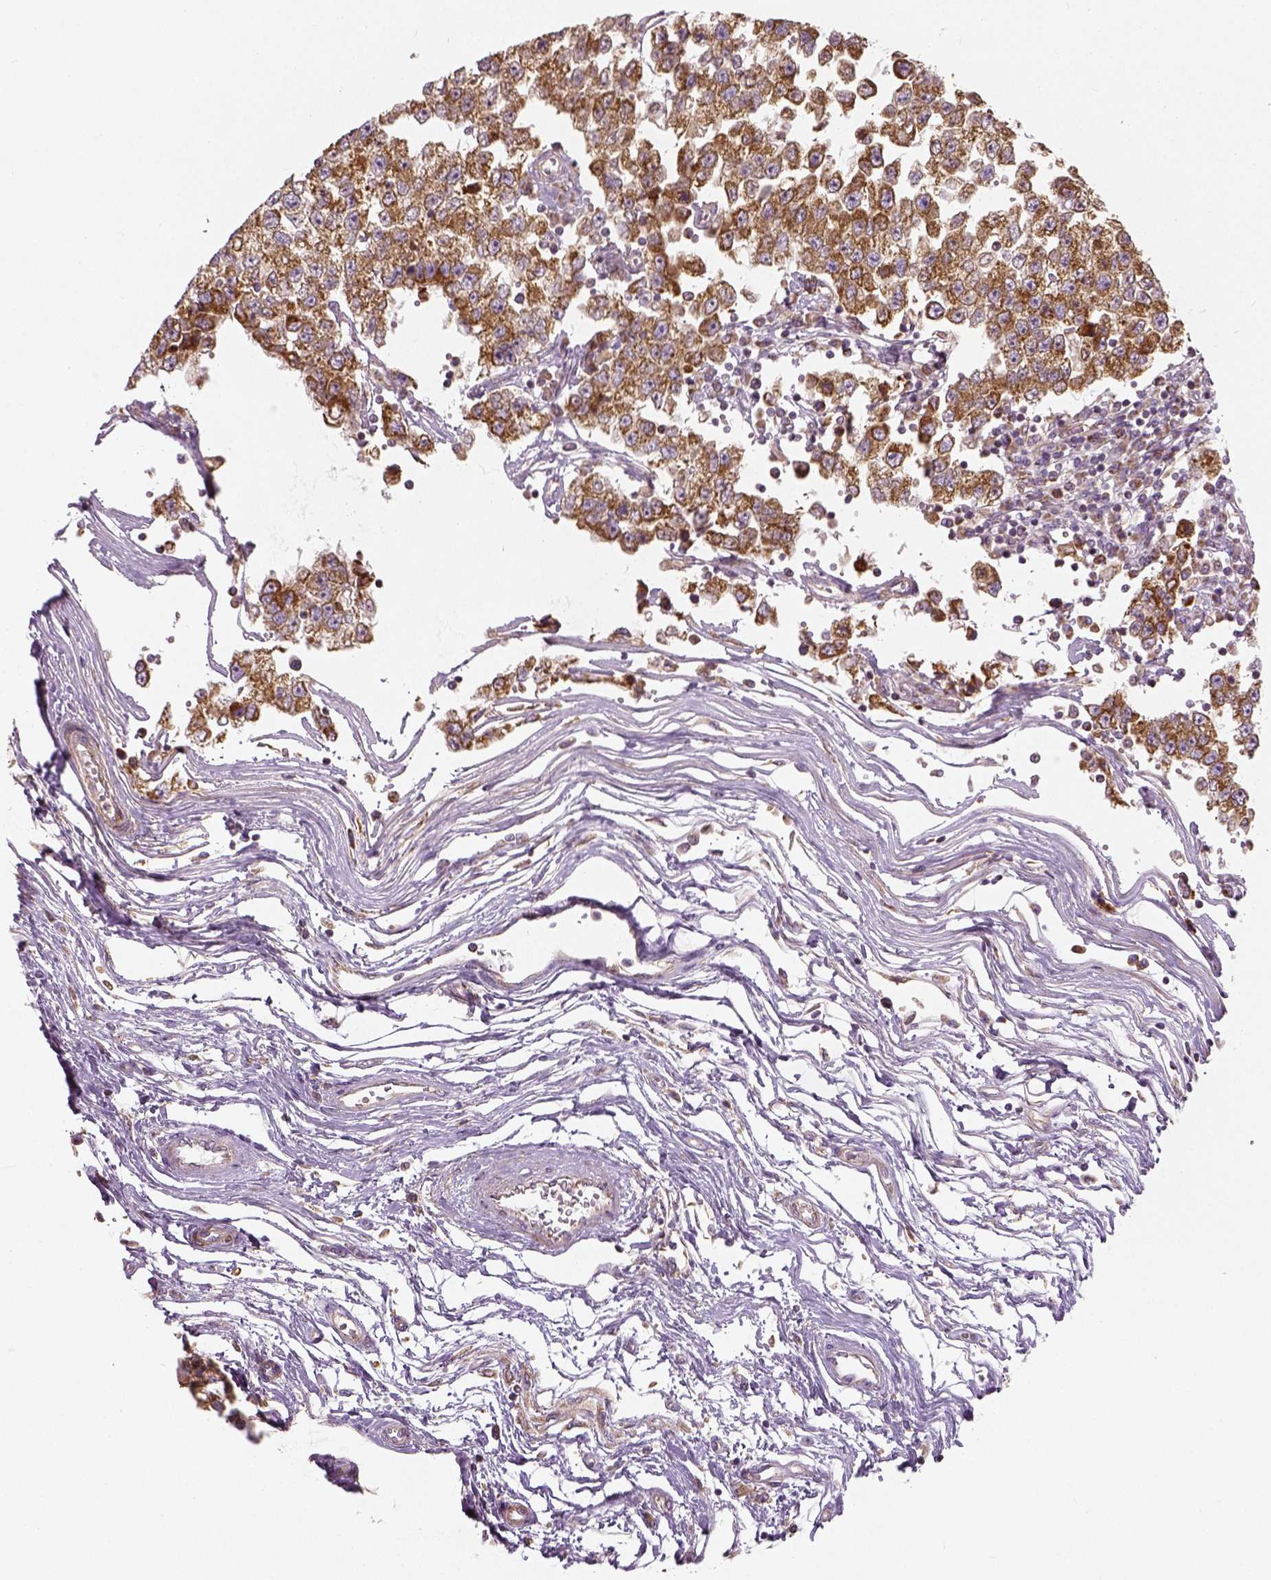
{"staining": {"intensity": "moderate", "quantity": ">75%", "location": "cytoplasmic/membranous"}, "tissue": "testis cancer", "cell_type": "Tumor cells", "image_type": "cancer", "snomed": [{"axis": "morphology", "description": "Seminoma, NOS"}, {"axis": "topography", "description": "Testis"}], "caption": "Testis cancer (seminoma) stained for a protein reveals moderate cytoplasmic/membranous positivity in tumor cells.", "gene": "PGAM5", "patient": {"sex": "male", "age": 34}}